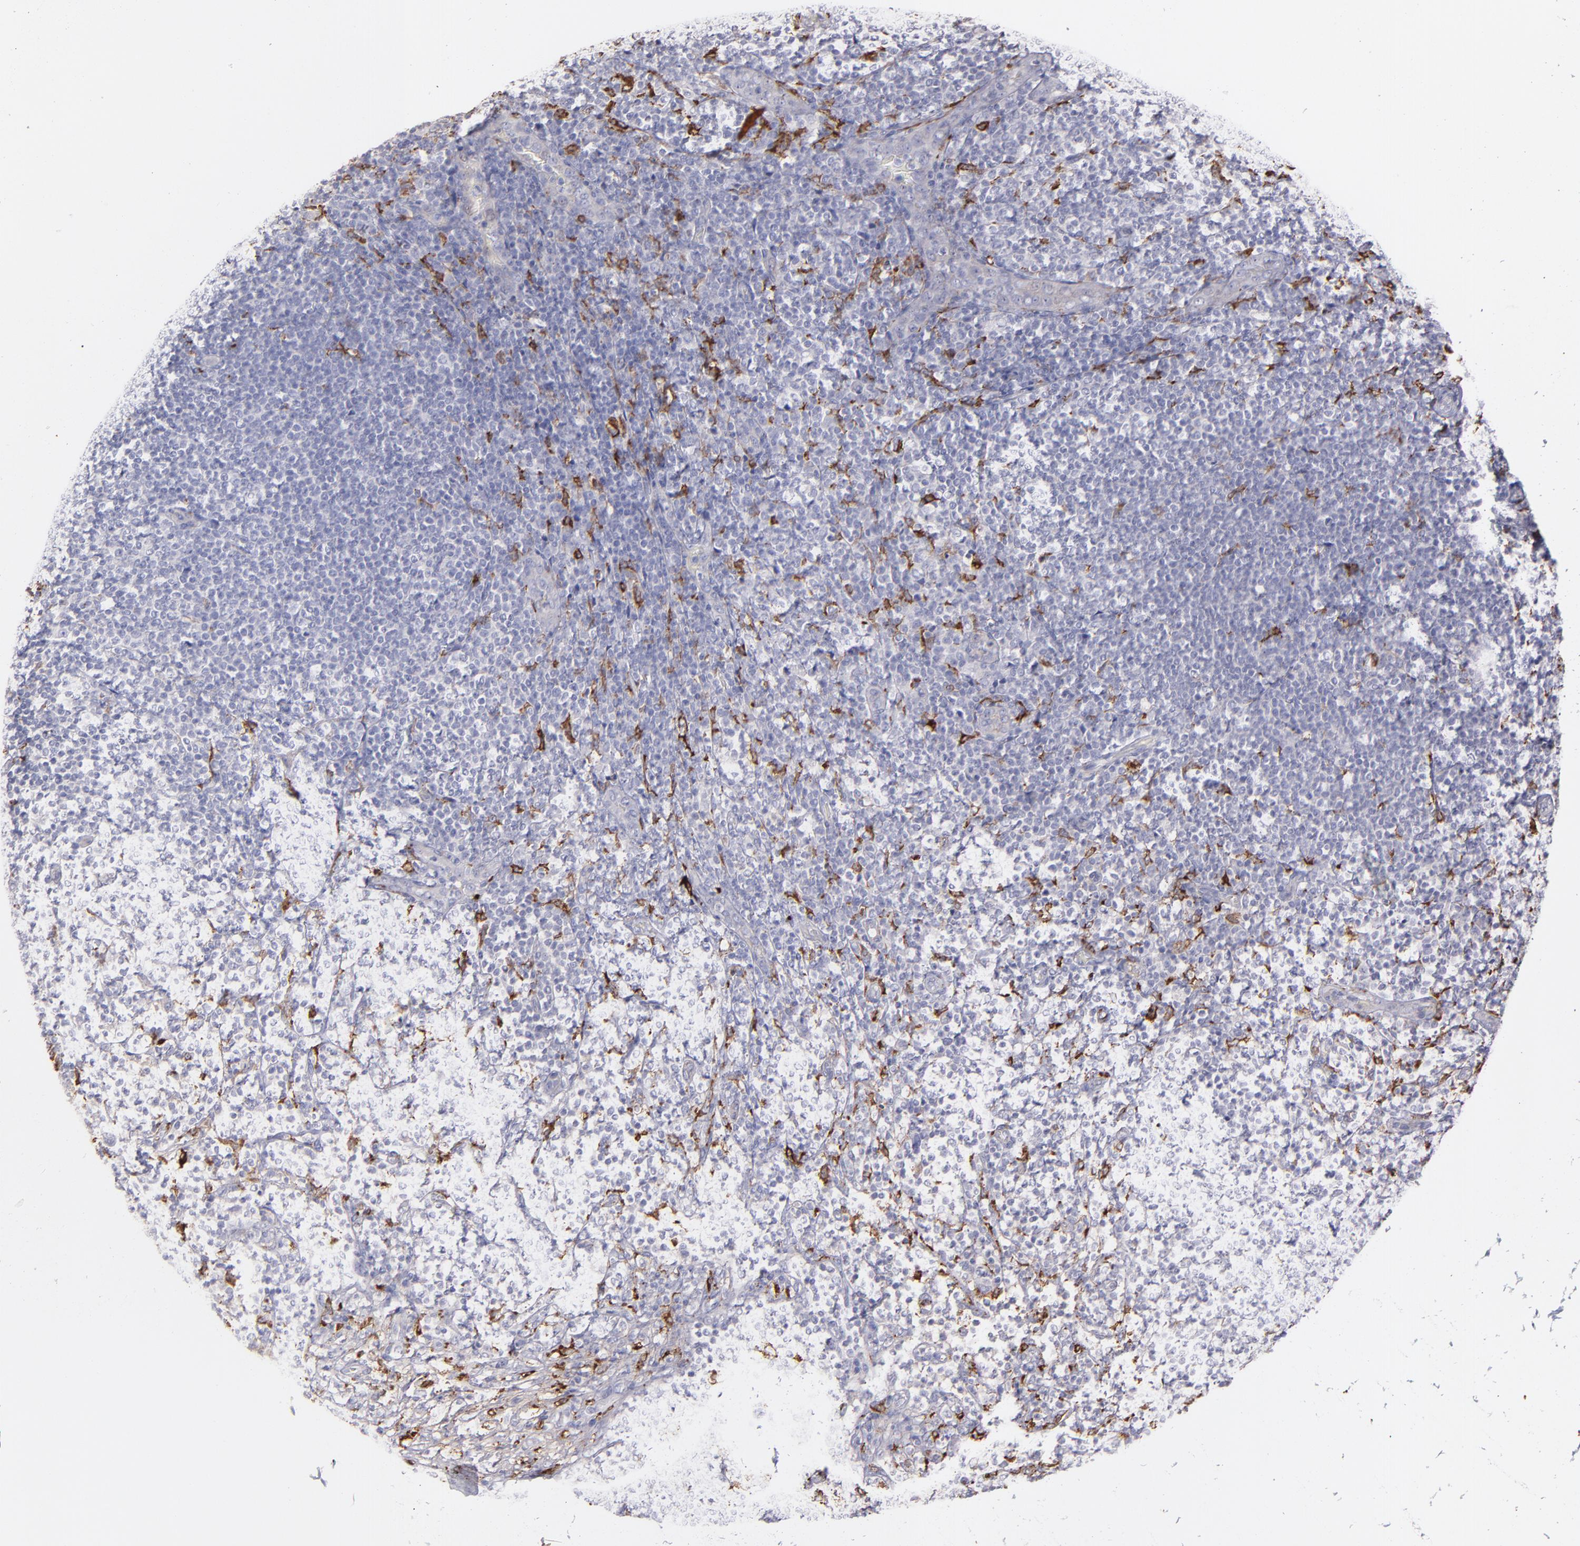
{"staining": {"intensity": "negative", "quantity": "none", "location": "none"}, "tissue": "lymphoma", "cell_type": "Tumor cells", "image_type": "cancer", "snomed": [{"axis": "morphology", "description": "Malignant lymphoma, non-Hodgkin's type, Low grade"}, {"axis": "topography", "description": "Lymph node"}], "caption": "Low-grade malignant lymphoma, non-Hodgkin's type was stained to show a protein in brown. There is no significant staining in tumor cells.", "gene": "C1QA", "patient": {"sex": "female", "age": 76}}